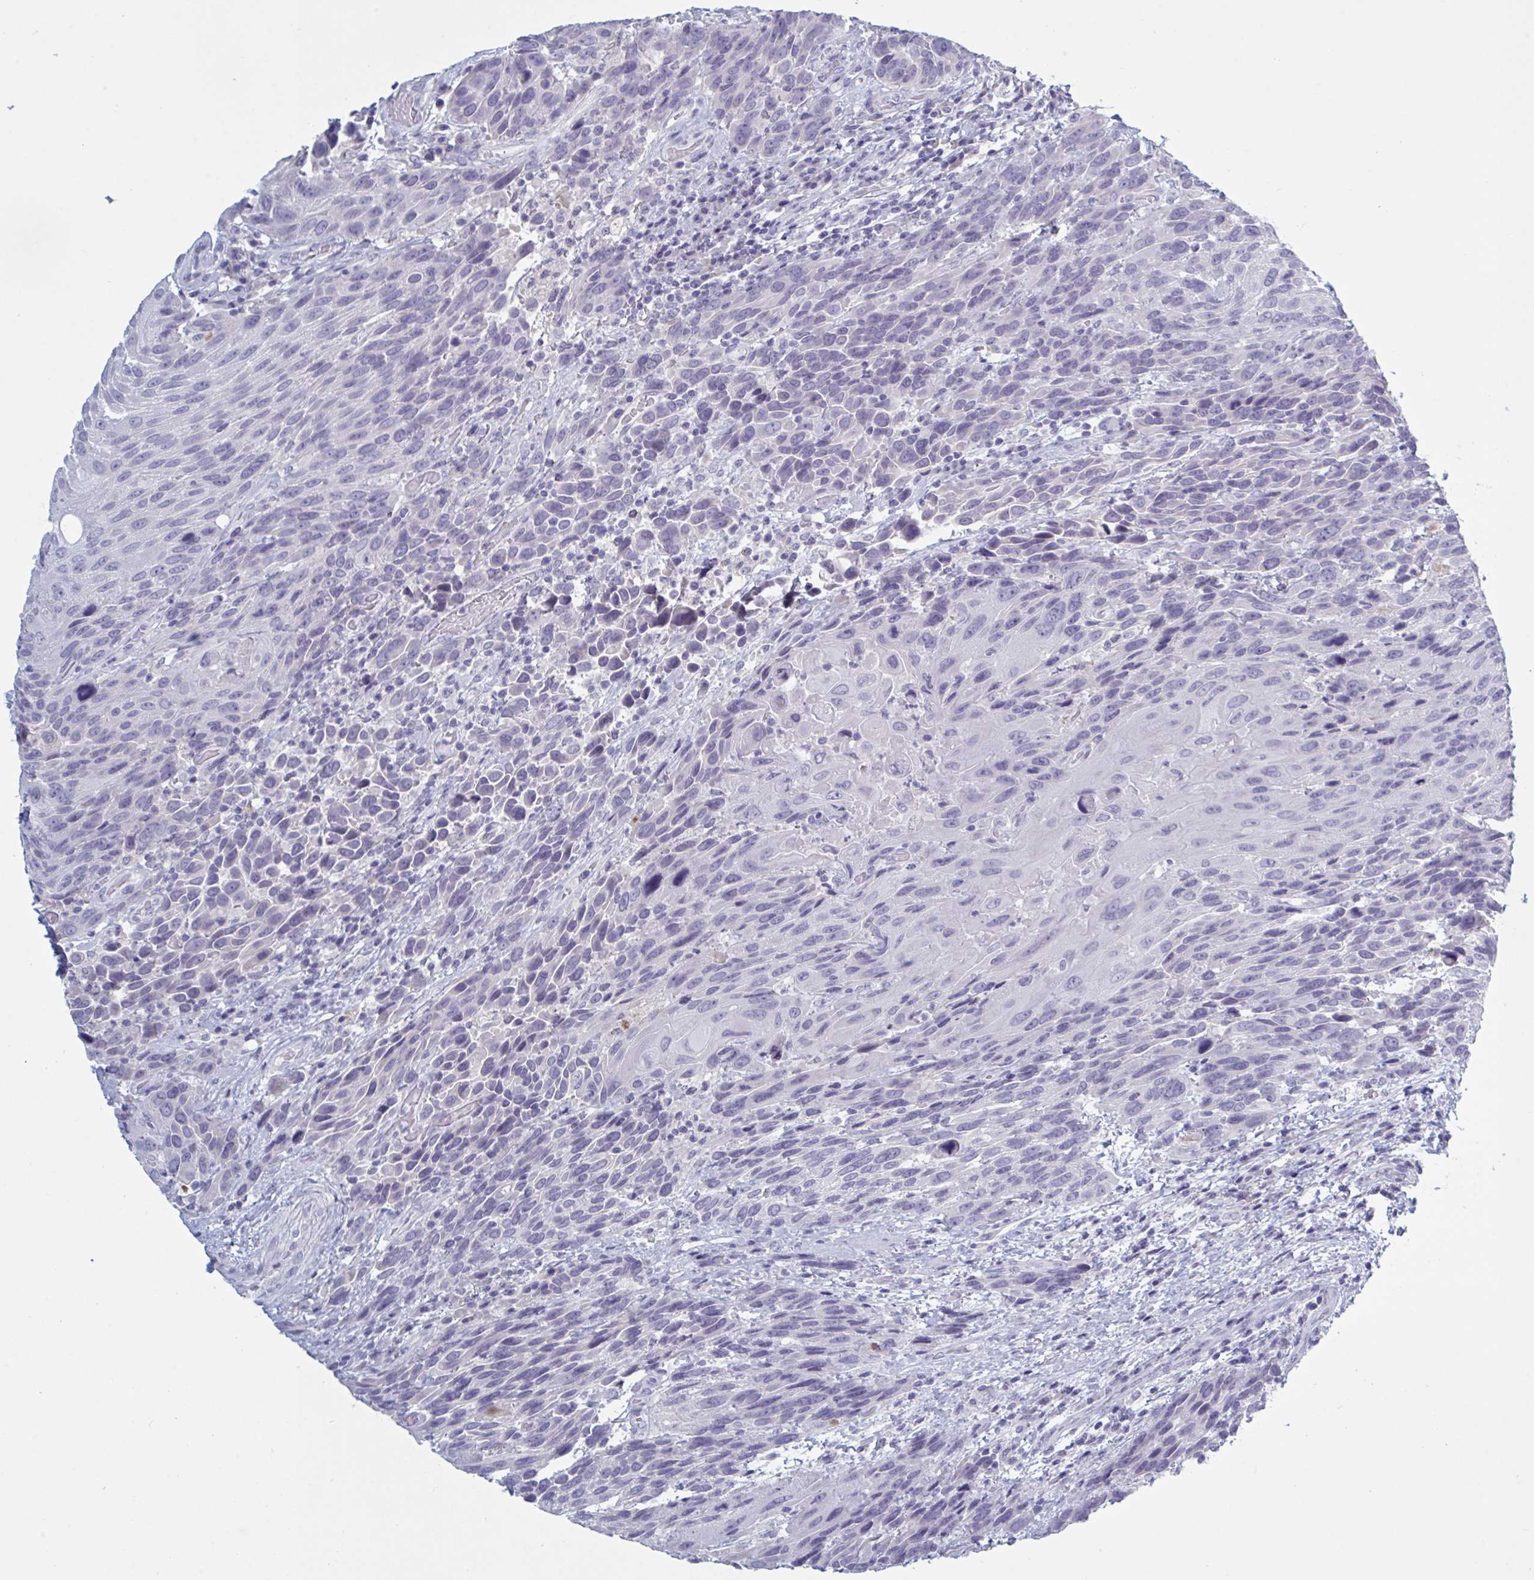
{"staining": {"intensity": "negative", "quantity": "none", "location": "none"}, "tissue": "urothelial cancer", "cell_type": "Tumor cells", "image_type": "cancer", "snomed": [{"axis": "morphology", "description": "Urothelial carcinoma, High grade"}, {"axis": "topography", "description": "Urinary bladder"}], "caption": "Micrograph shows no protein staining in tumor cells of urothelial cancer tissue. Nuclei are stained in blue.", "gene": "NDUFC2", "patient": {"sex": "female", "age": 70}}